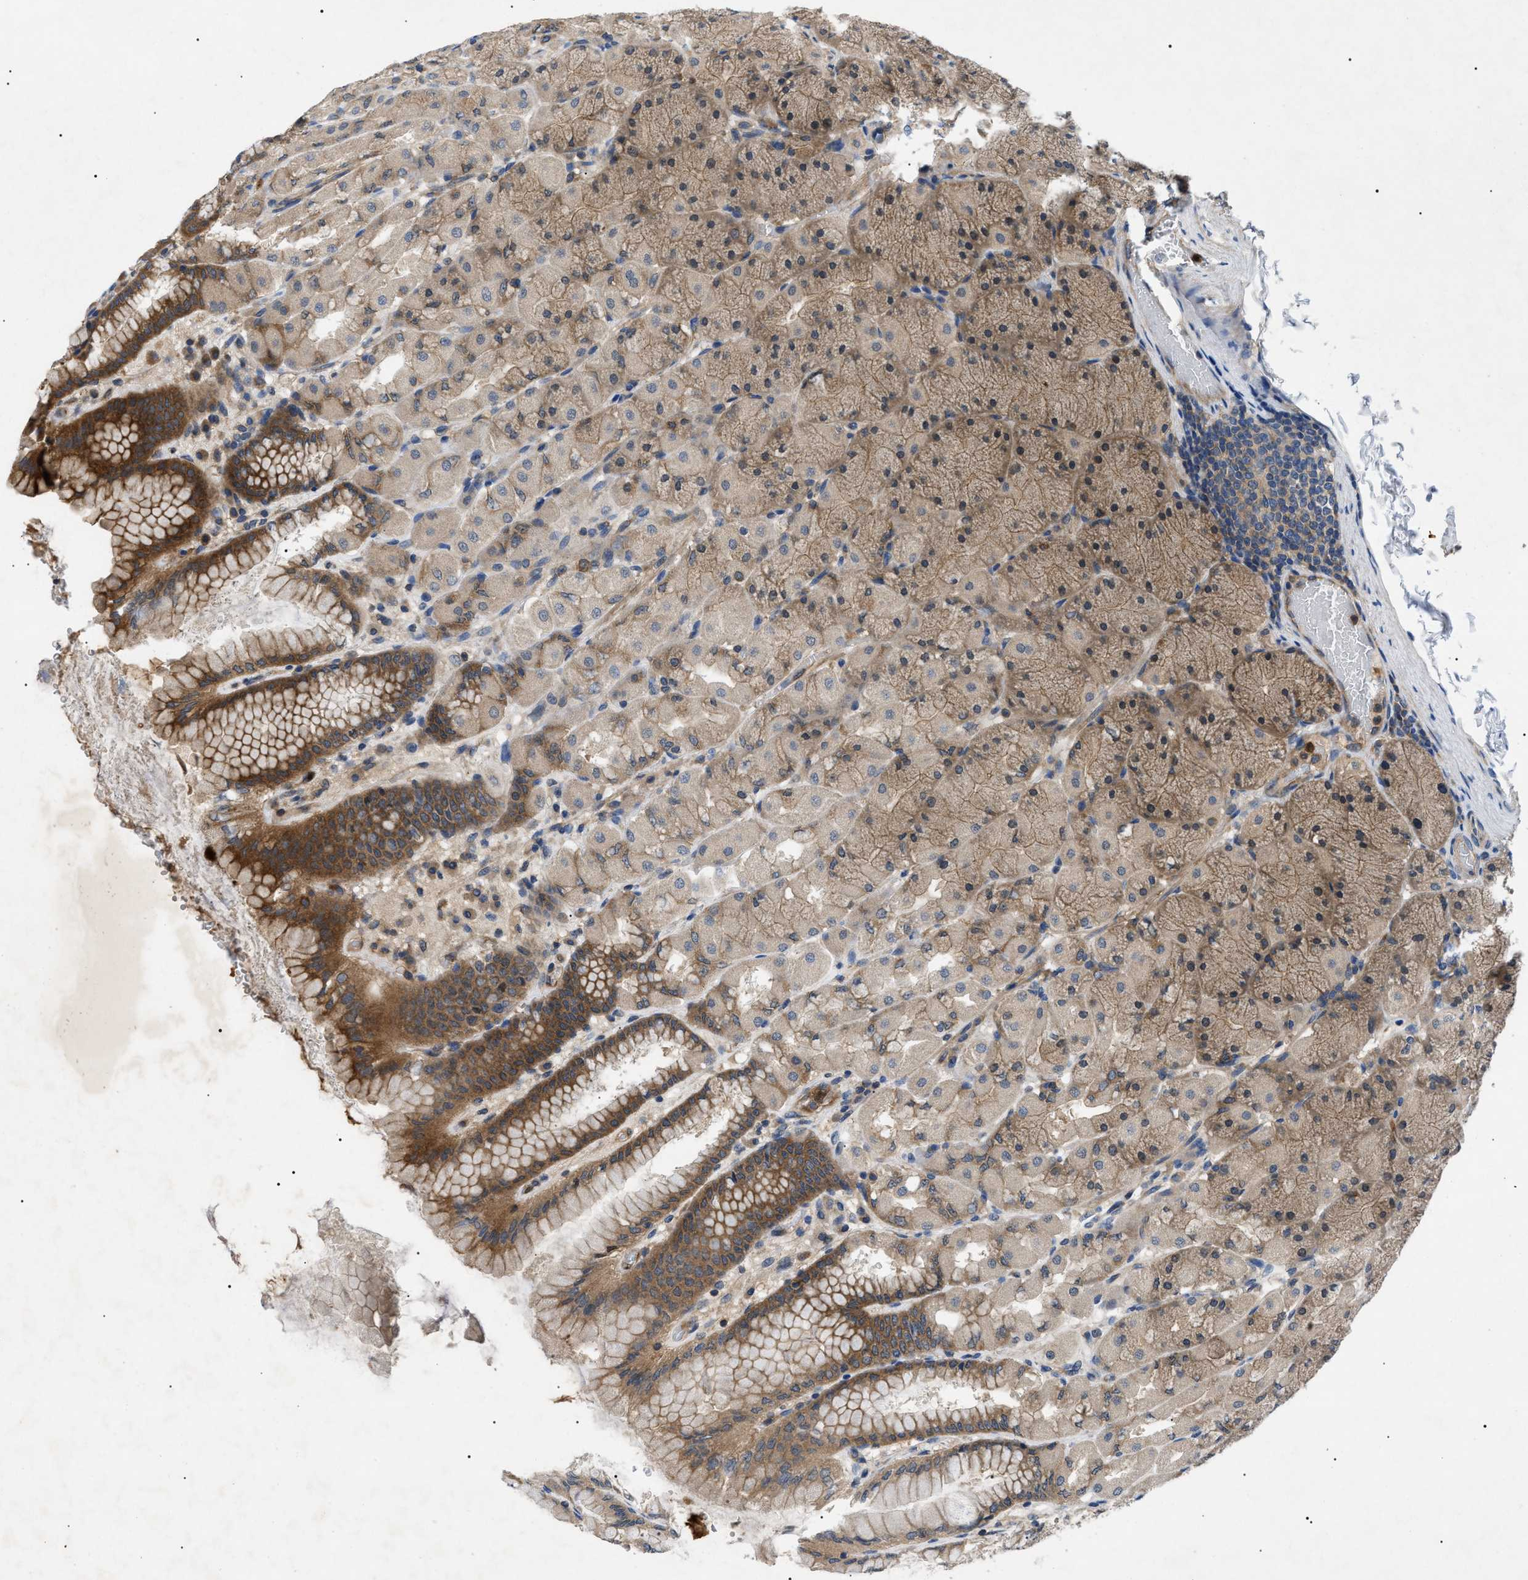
{"staining": {"intensity": "strong", "quantity": ">75%", "location": "cytoplasmic/membranous"}, "tissue": "stomach", "cell_type": "Glandular cells", "image_type": "normal", "snomed": [{"axis": "morphology", "description": "Normal tissue, NOS"}, {"axis": "topography", "description": "Stomach, upper"}], "caption": "Unremarkable stomach reveals strong cytoplasmic/membranous staining in about >75% of glandular cells Nuclei are stained in blue..", "gene": "RIPK1", "patient": {"sex": "female", "age": 56}}